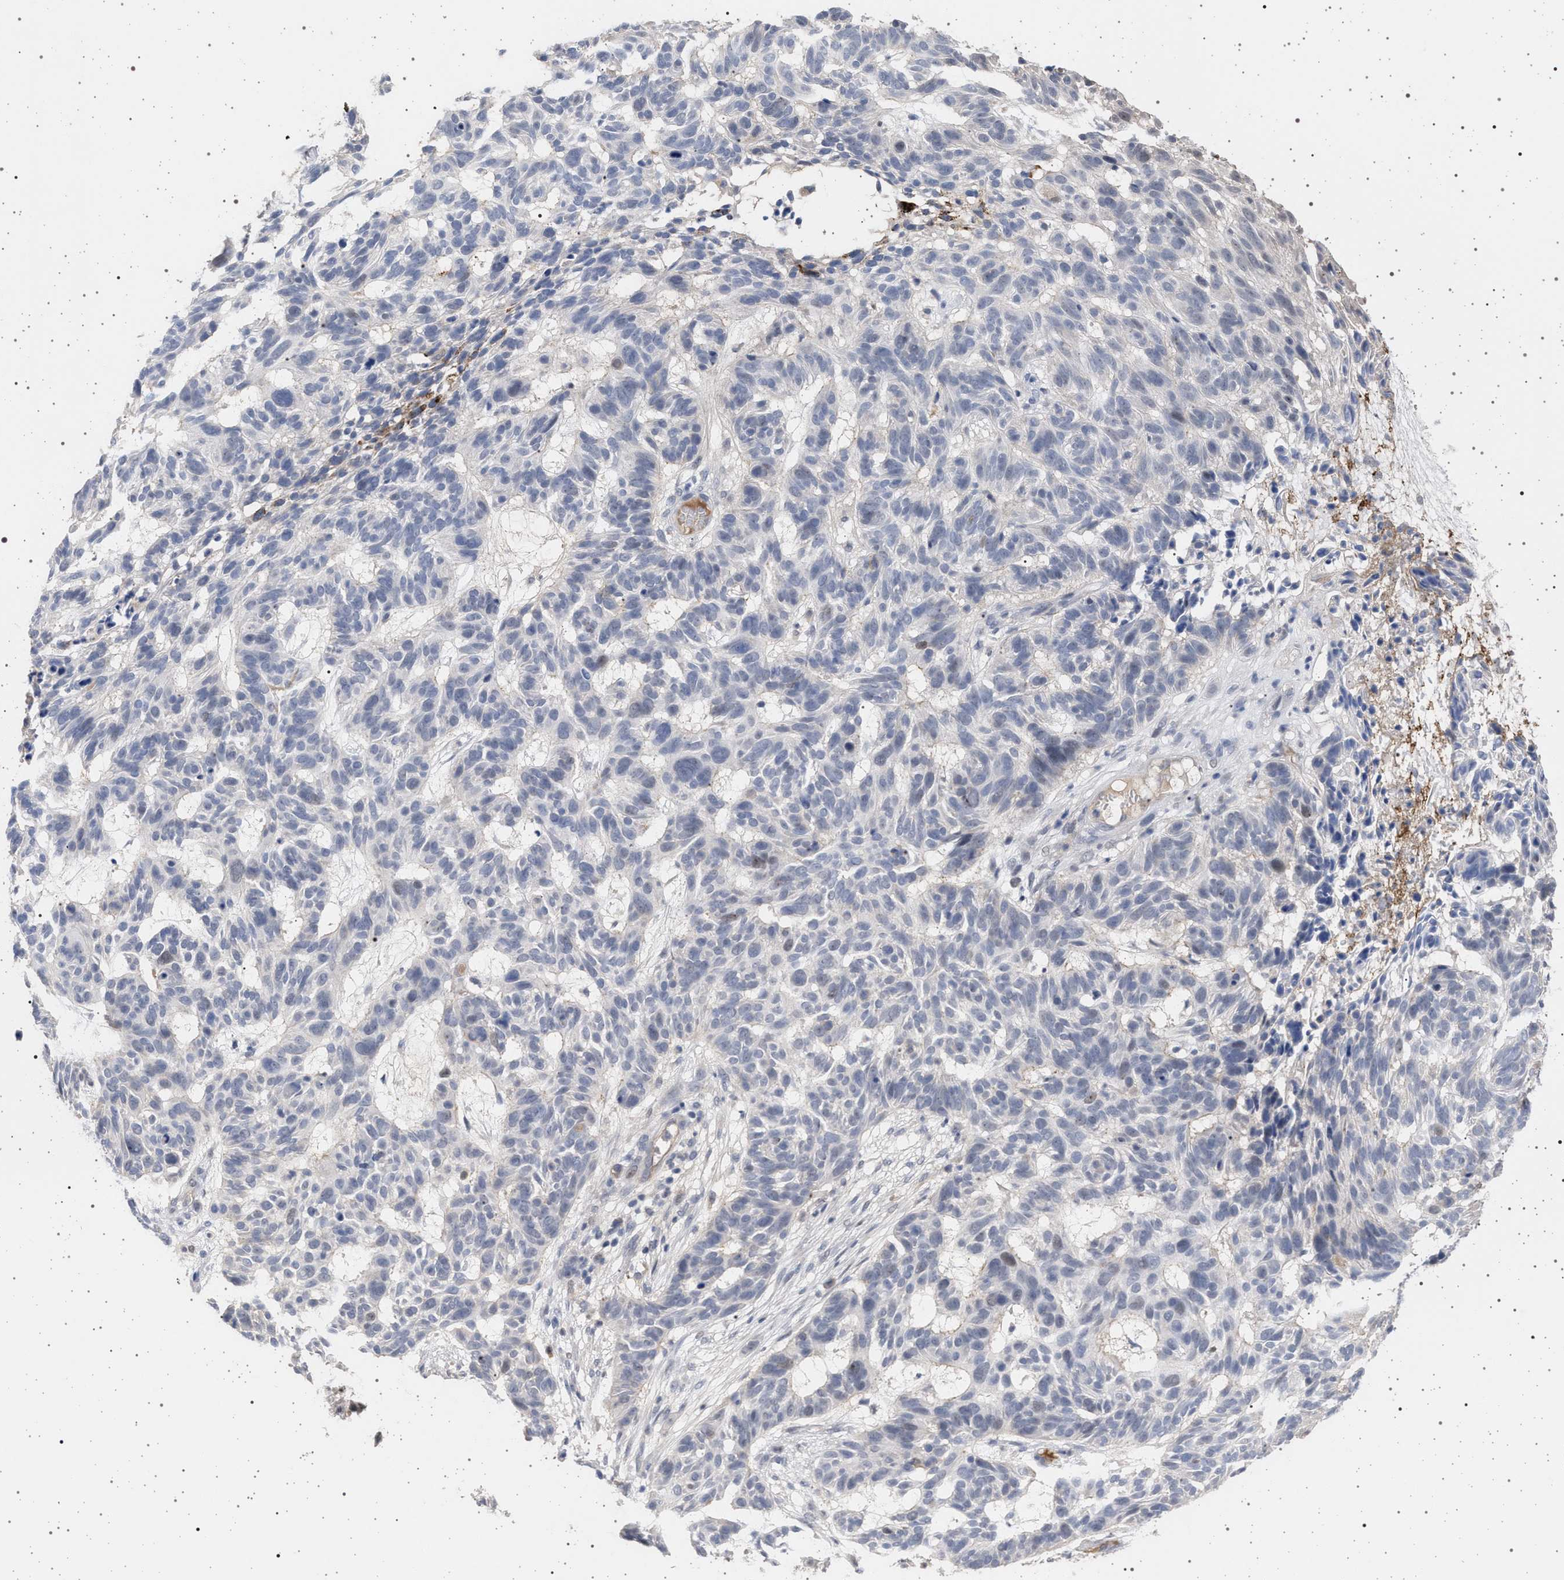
{"staining": {"intensity": "negative", "quantity": "none", "location": "none"}, "tissue": "skin cancer", "cell_type": "Tumor cells", "image_type": "cancer", "snomed": [{"axis": "morphology", "description": "Basal cell carcinoma"}, {"axis": "topography", "description": "Skin"}], "caption": "This image is of skin cancer (basal cell carcinoma) stained with IHC to label a protein in brown with the nuclei are counter-stained blue. There is no expression in tumor cells.", "gene": "RBM48", "patient": {"sex": "male", "age": 85}}